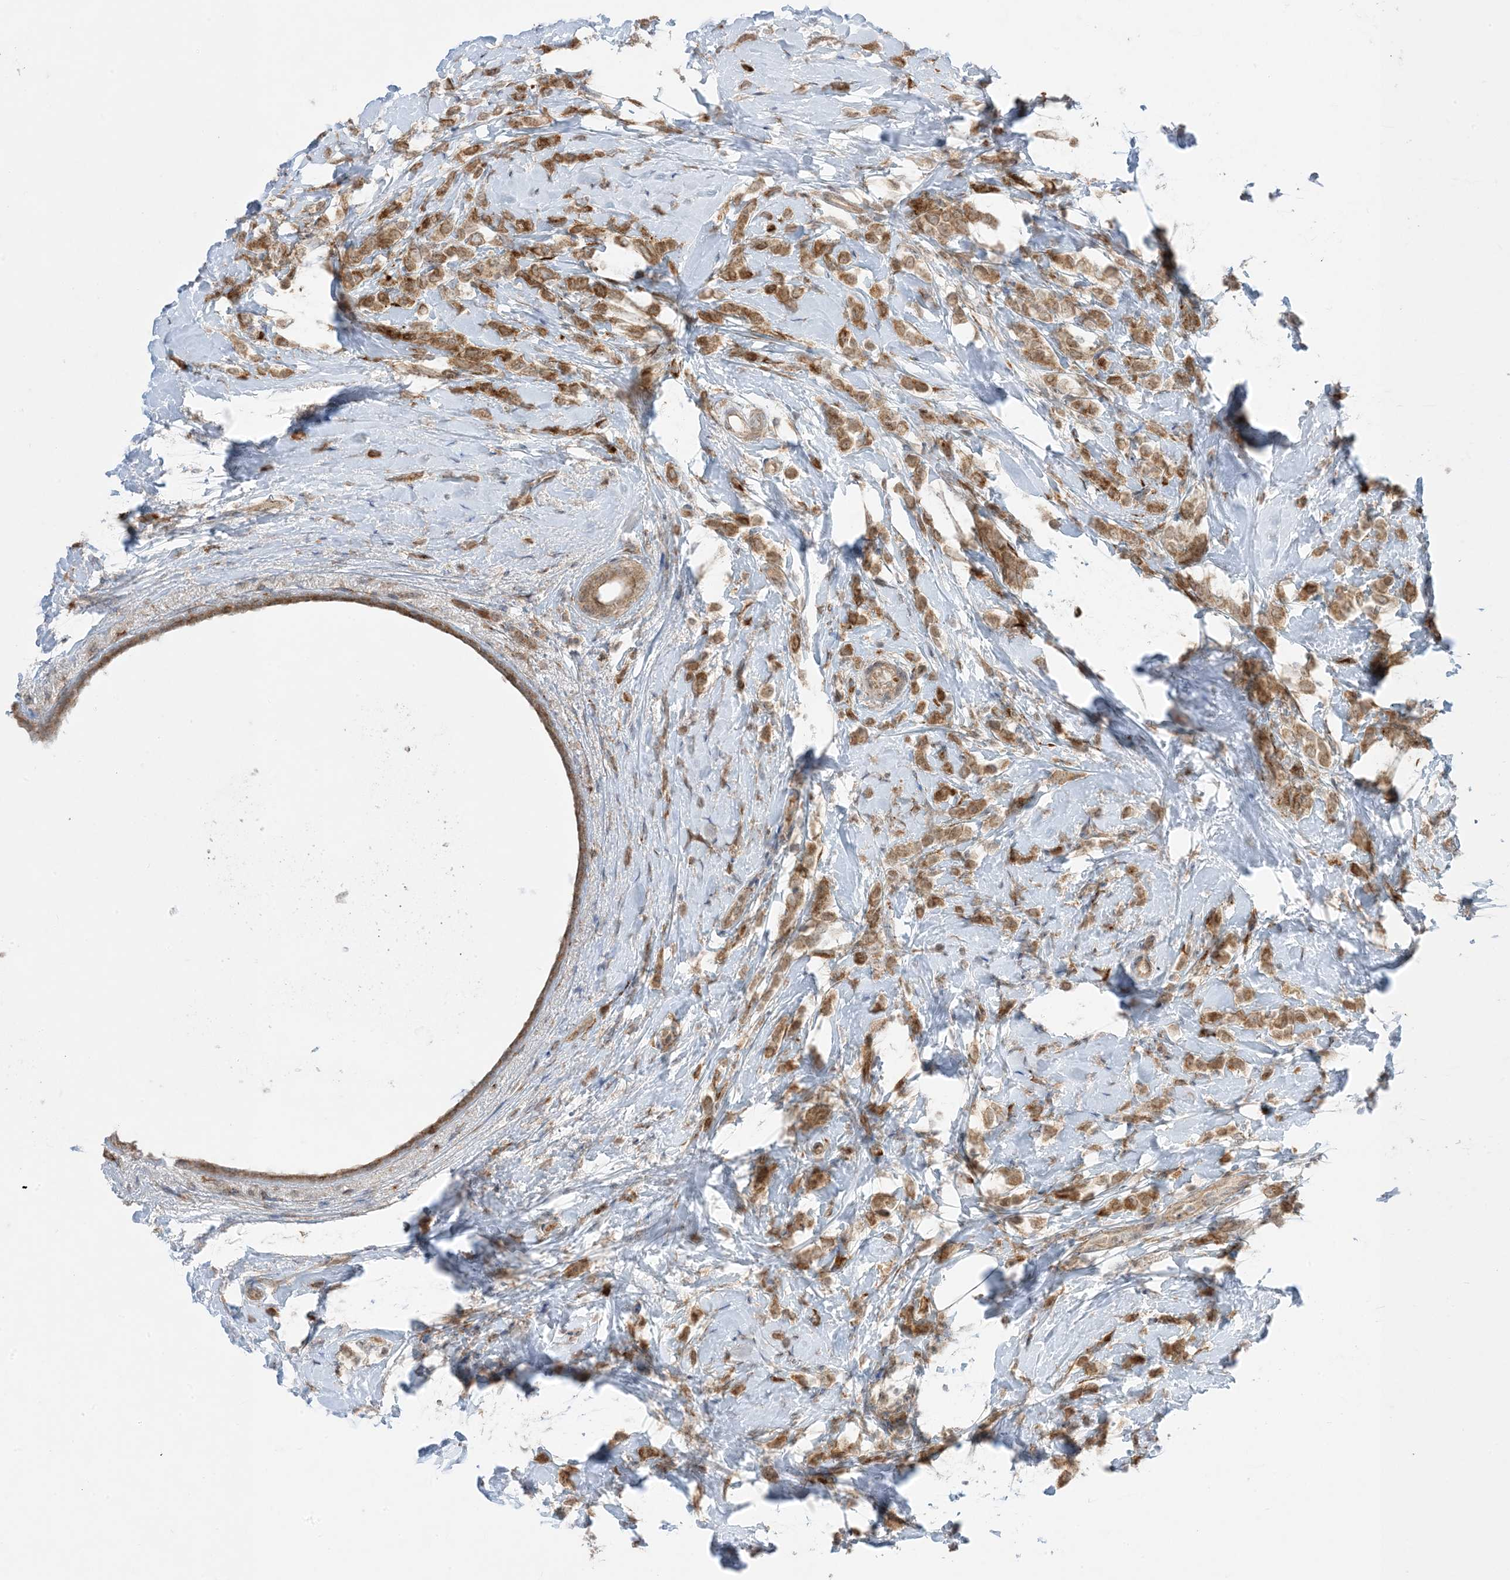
{"staining": {"intensity": "moderate", "quantity": ">75%", "location": "cytoplasmic/membranous"}, "tissue": "breast cancer", "cell_type": "Tumor cells", "image_type": "cancer", "snomed": [{"axis": "morphology", "description": "Lobular carcinoma"}, {"axis": "topography", "description": "Breast"}], "caption": "Immunohistochemical staining of human breast cancer shows moderate cytoplasmic/membranous protein positivity in approximately >75% of tumor cells. The staining was performed using DAB (3,3'-diaminobenzidine), with brown indicating positive protein expression. Nuclei are stained blue with hematoxylin.", "gene": "ODC1", "patient": {"sex": "female", "age": 47}}